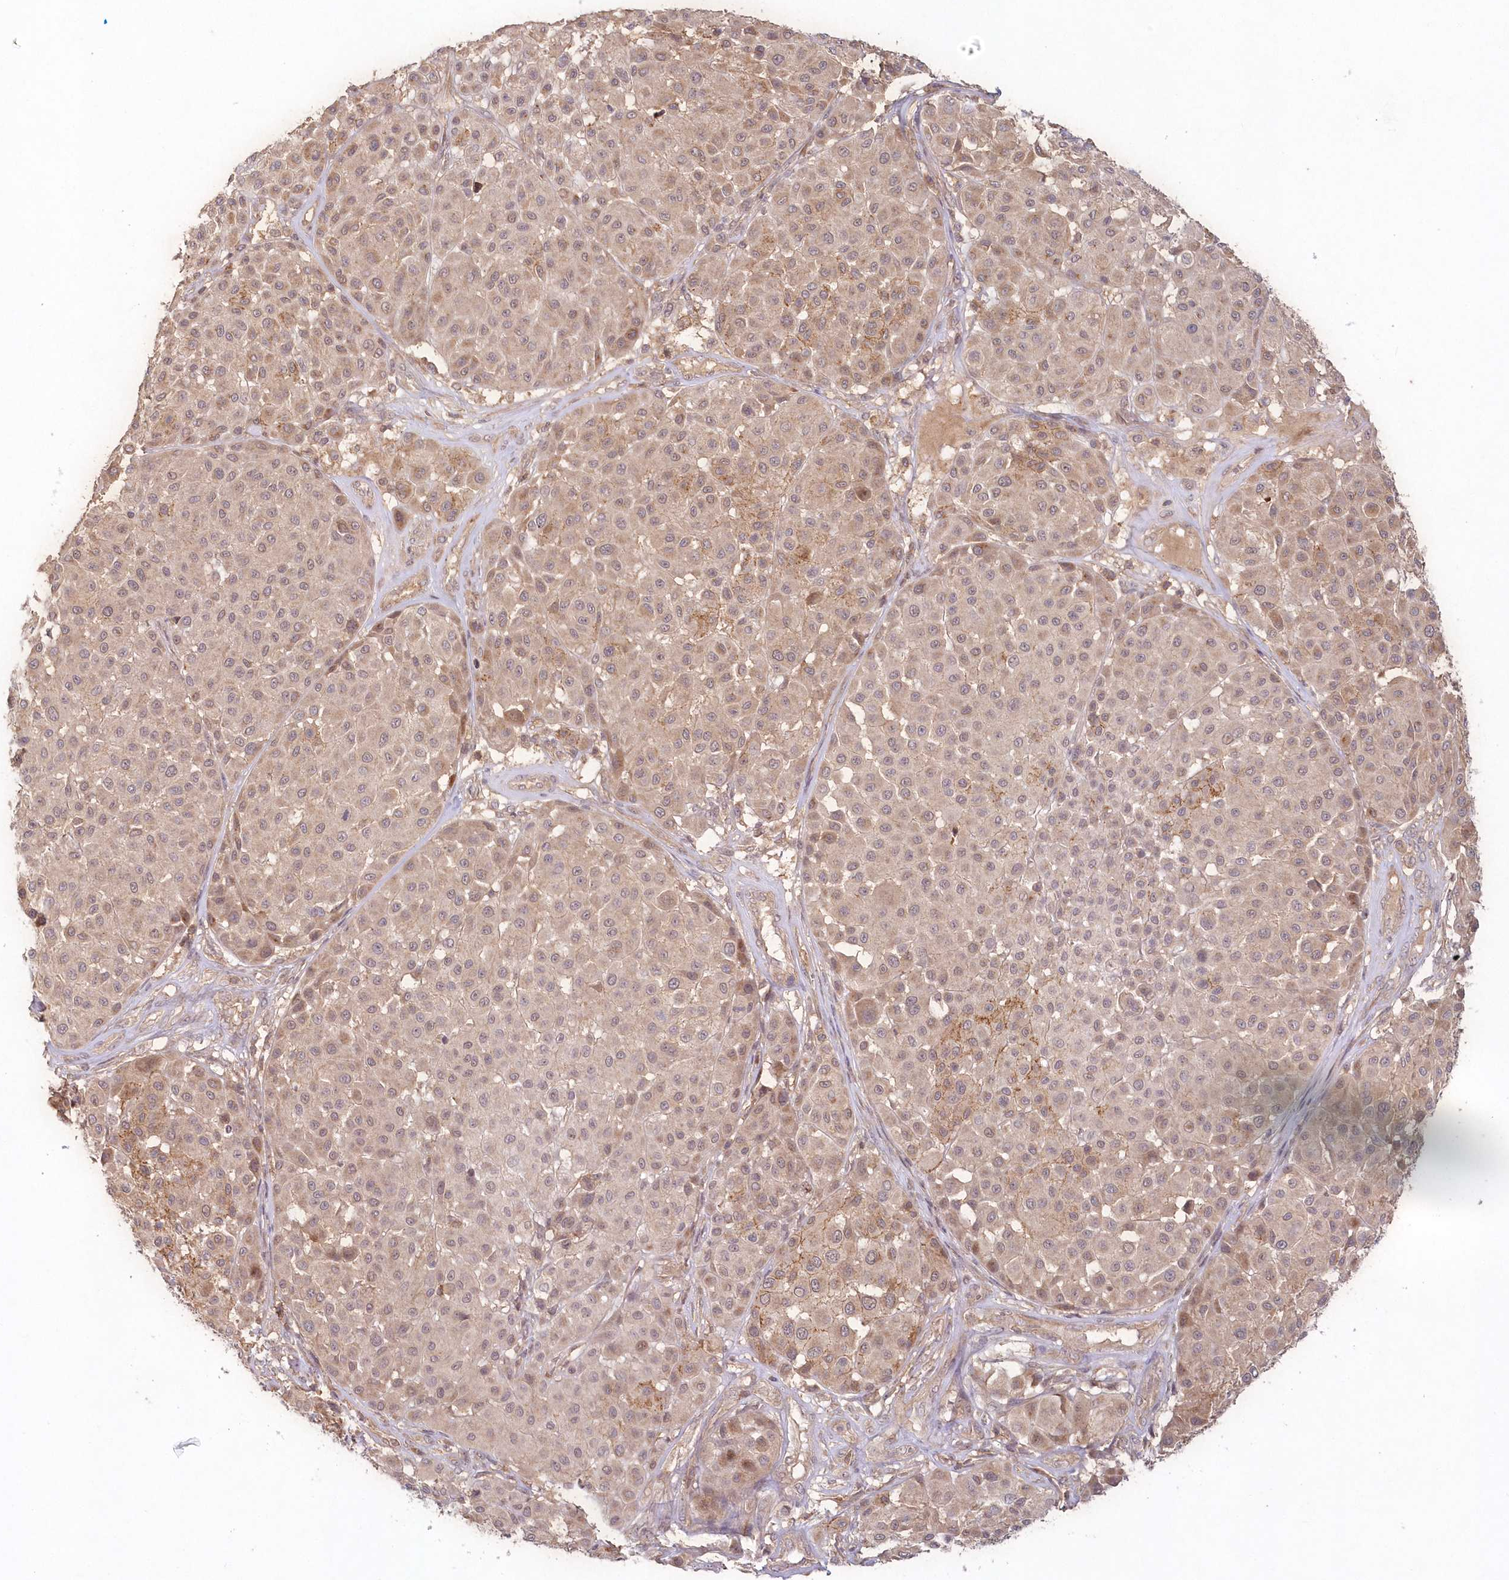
{"staining": {"intensity": "weak", "quantity": ">75%", "location": "cytoplasmic/membranous,nuclear"}, "tissue": "melanoma", "cell_type": "Tumor cells", "image_type": "cancer", "snomed": [{"axis": "morphology", "description": "Malignant melanoma, Metastatic site"}, {"axis": "topography", "description": "Soft tissue"}], "caption": "There is low levels of weak cytoplasmic/membranous and nuclear staining in tumor cells of malignant melanoma (metastatic site), as demonstrated by immunohistochemical staining (brown color).", "gene": "TOGARAM2", "patient": {"sex": "male", "age": 41}}